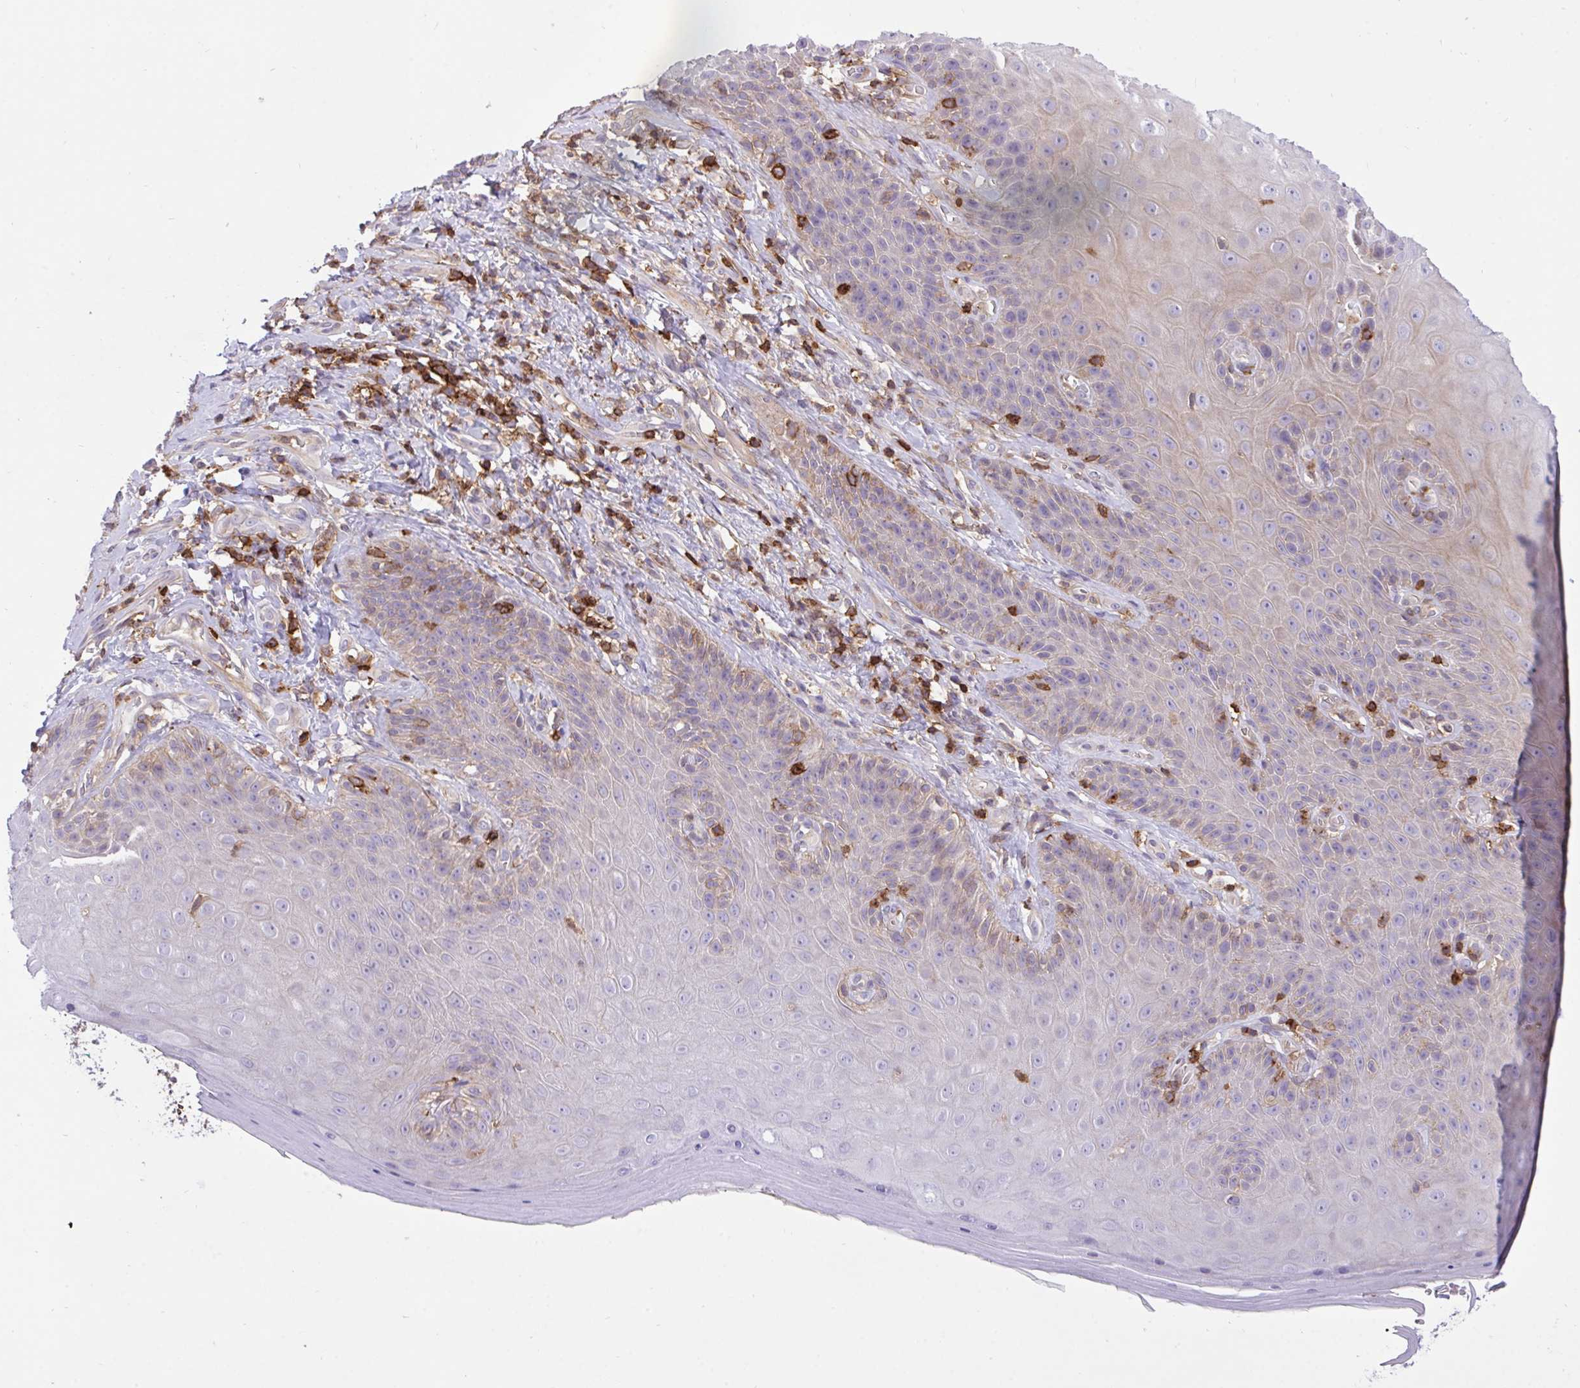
{"staining": {"intensity": "weak", "quantity": "<25%", "location": "cytoplasmic/membranous"}, "tissue": "skin", "cell_type": "Epidermal cells", "image_type": "normal", "snomed": [{"axis": "morphology", "description": "Normal tissue, NOS"}, {"axis": "topography", "description": "Anal"}, {"axis": "topography", "description": "Peripheral nerve tissue"}], "caption": "High power microscopy image of an immunohistochemistry (IHC) micrograph of benign skin, revealing no significant expression in epidermal cells.", "gene": "ERI1", "patient": {"sex": "male", "age": 53}}